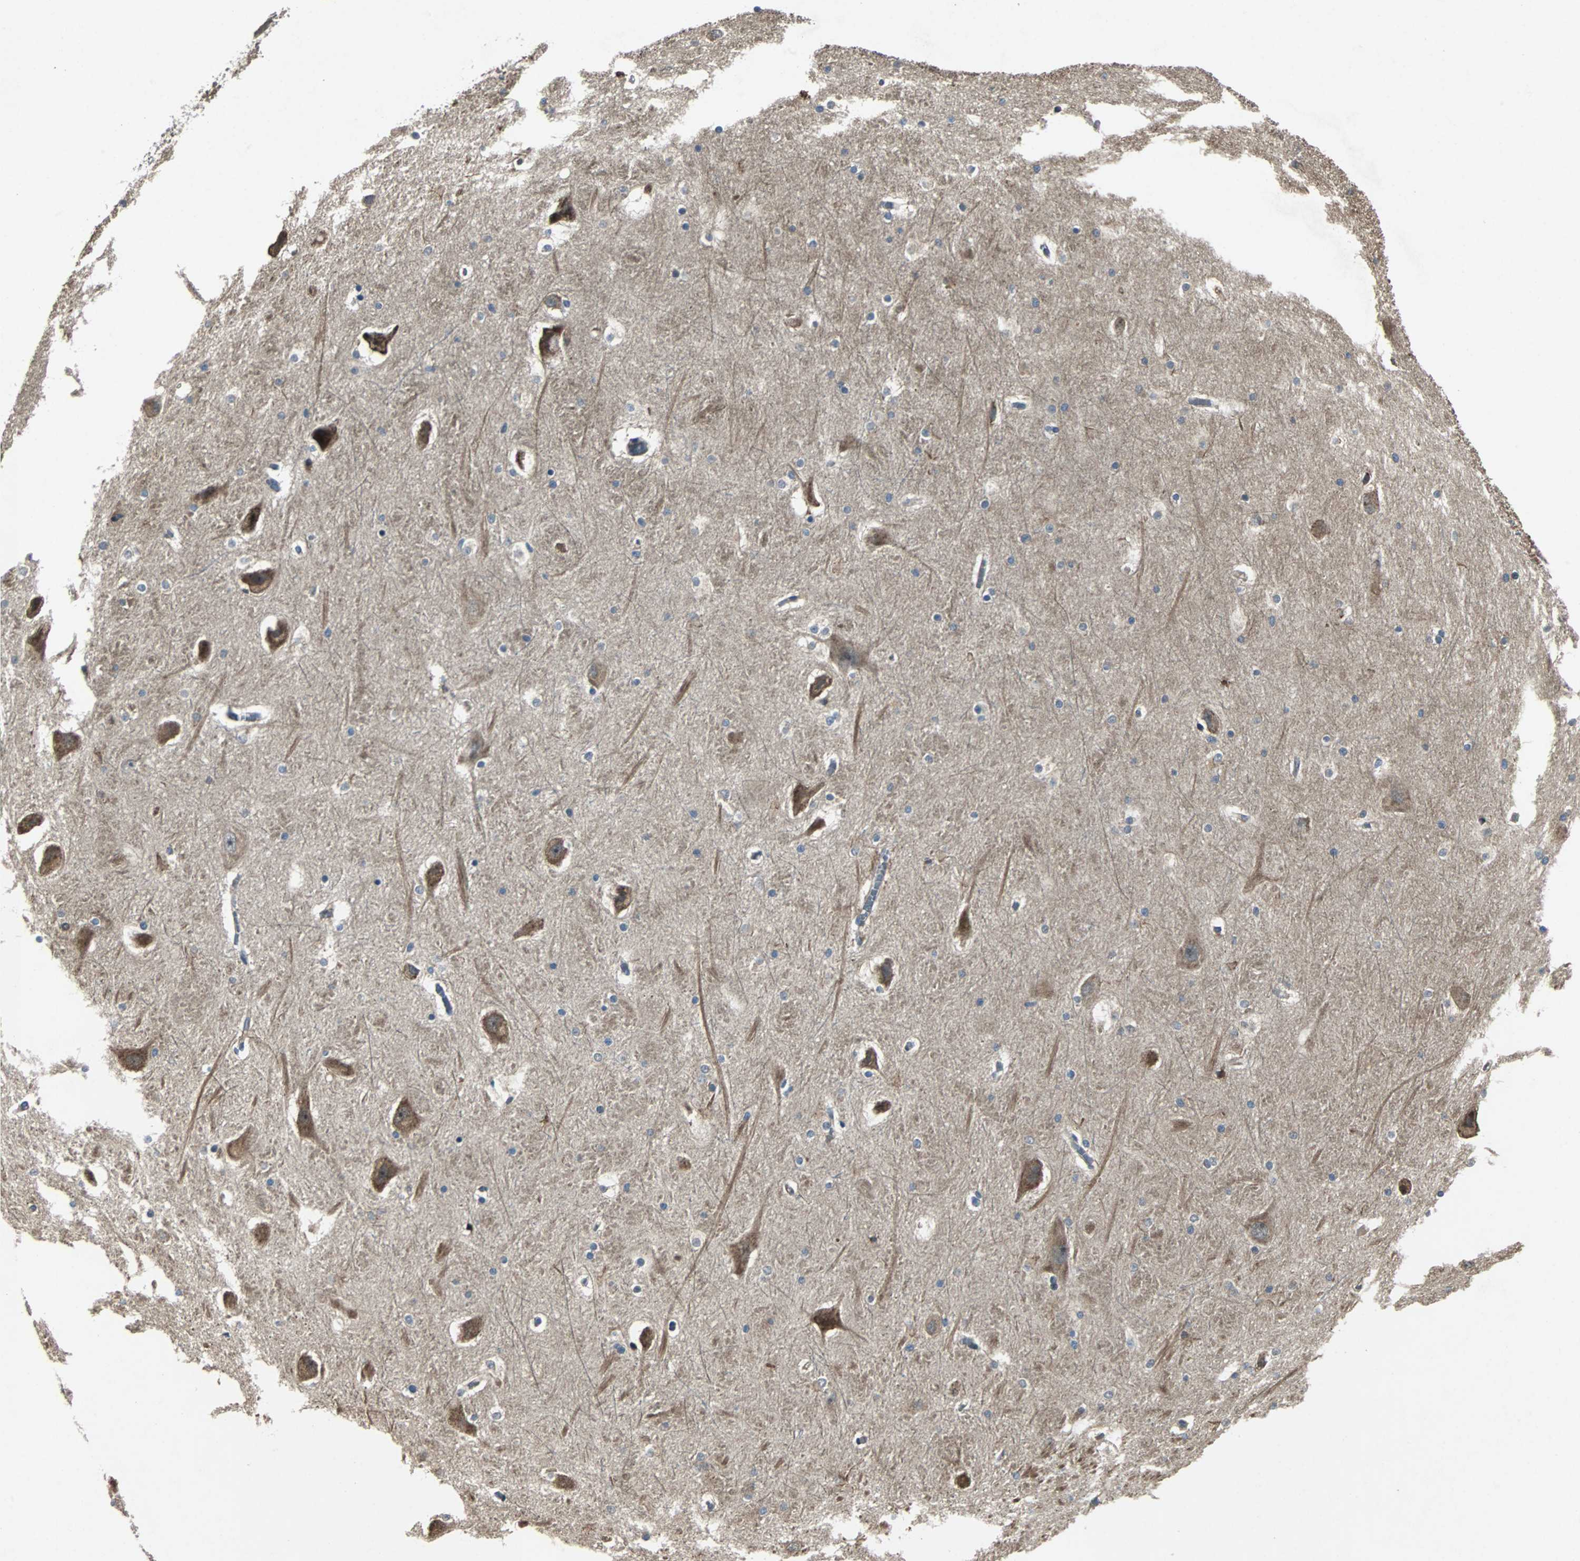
{"staining": {"intensity": "weak", "quantity": "<25%", "location": "cytoplasmic/membranous"}, "tissue": "hippocampus", "cell_type": "Glial cells", "image_type": "normal", "snomed": [{"axis": "morphology", "description": "Normal tissue, NOS"}, {"axis": "topography", "description": "Hippocampus"}], "caption": "This micrograph is of benign hippocampus stained with immunohistochemistry to label a protein in brown with the nuclei are counter-stained blue. There is no staining in glial cells.", "gene": "CHP1", "patient": {"sex": "male", "age": 45}}